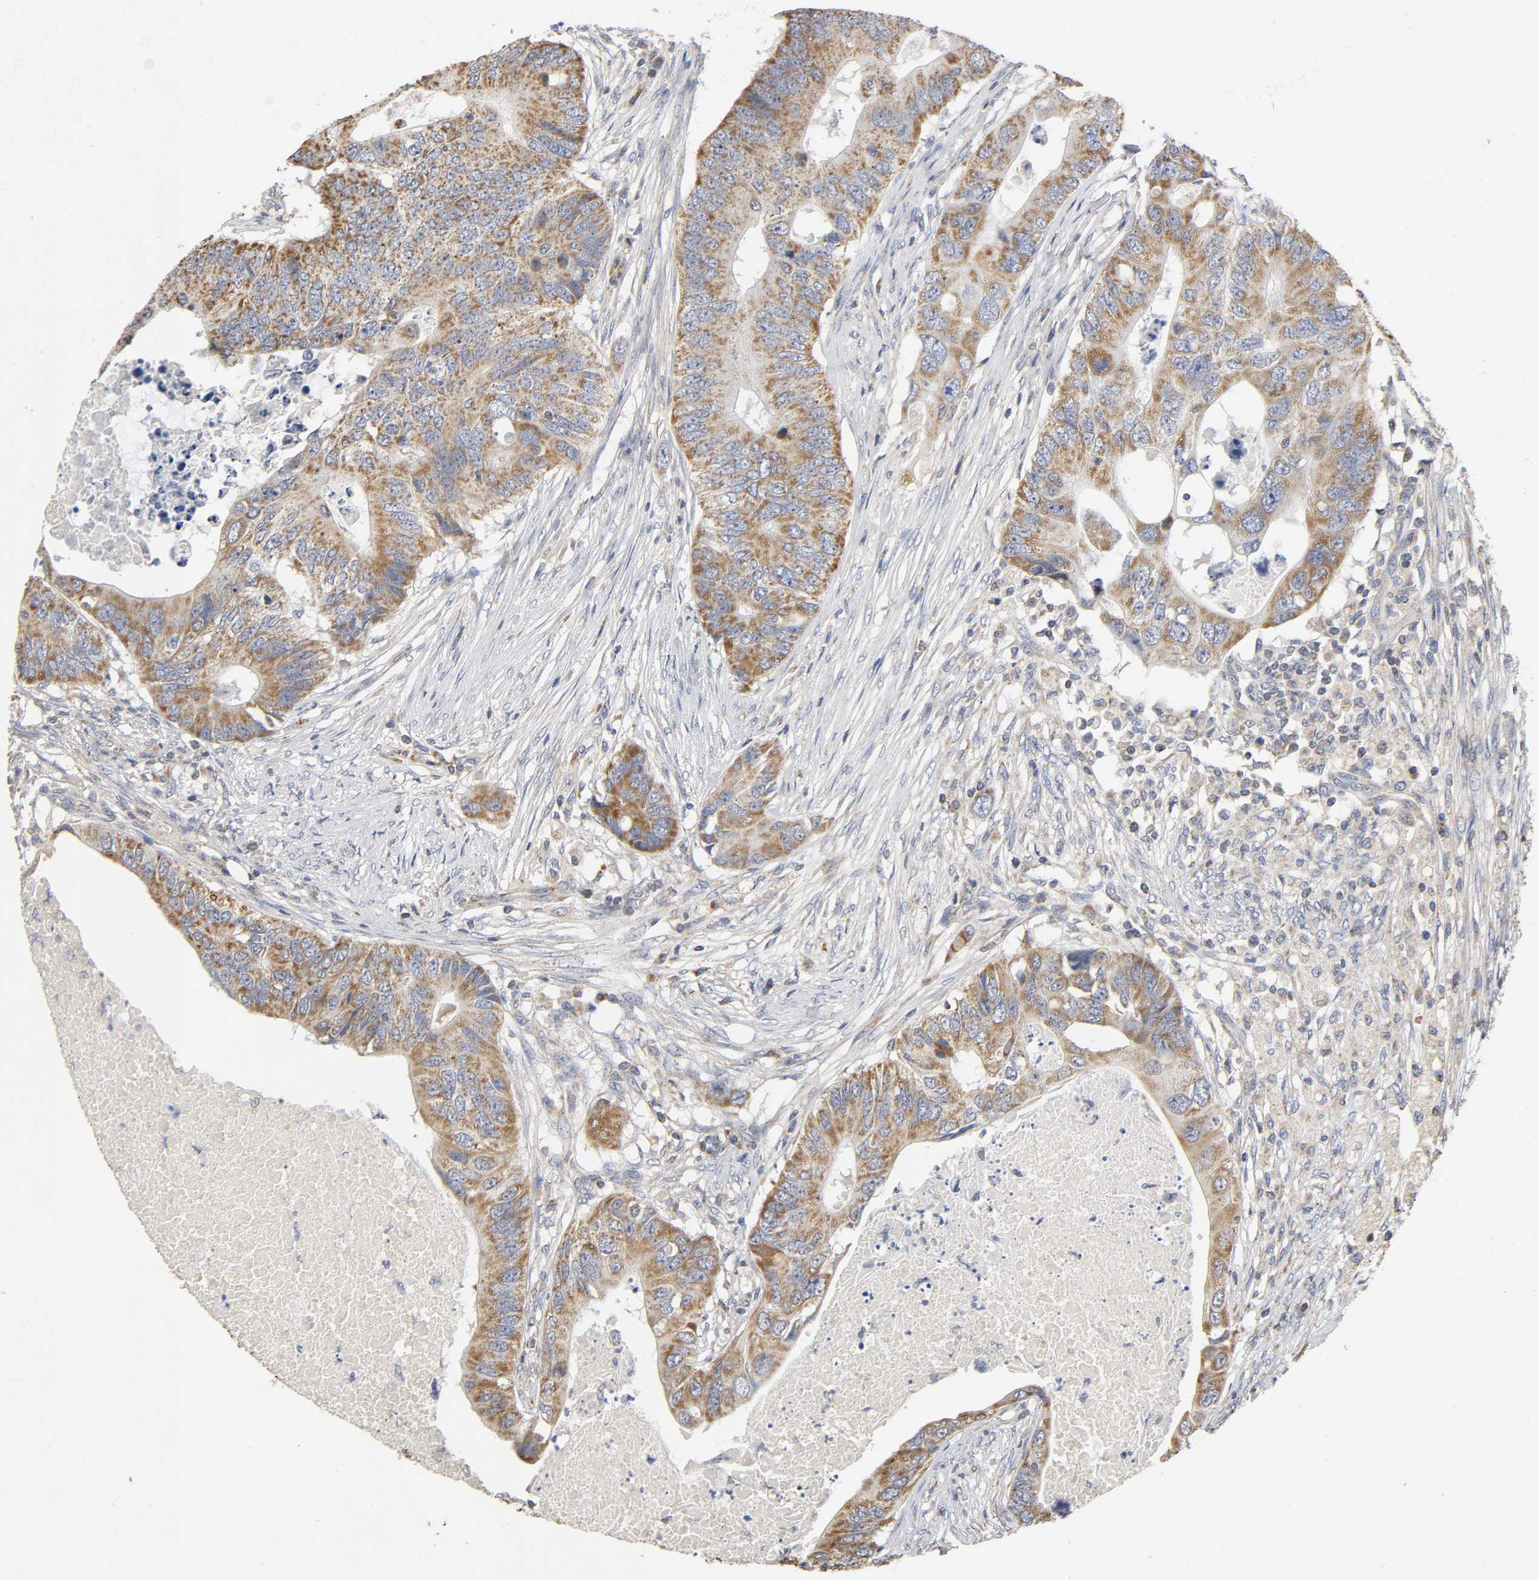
{"staining": {"intensity": "moderate", "quantity": ">75%", "location": "cytoplasmic/membranous"}, "tissue": "colorectal cancer", "cell_type": "Tumor cells", "image_type": "cancer", "snomed": [{"axis": "morphology", "description": "Adenocarcinoma, NOS"}, {"axis": "topography", "description": "Colon"}], "caption": "Adenocarcinoma (colorectal) stained with a brown dye reveals moderate cytoplasmic/membranous positive expression in approximately >75% of tumor cells.", "gene": "SYT16", "patient": {"sex": "male", "age": 71}}